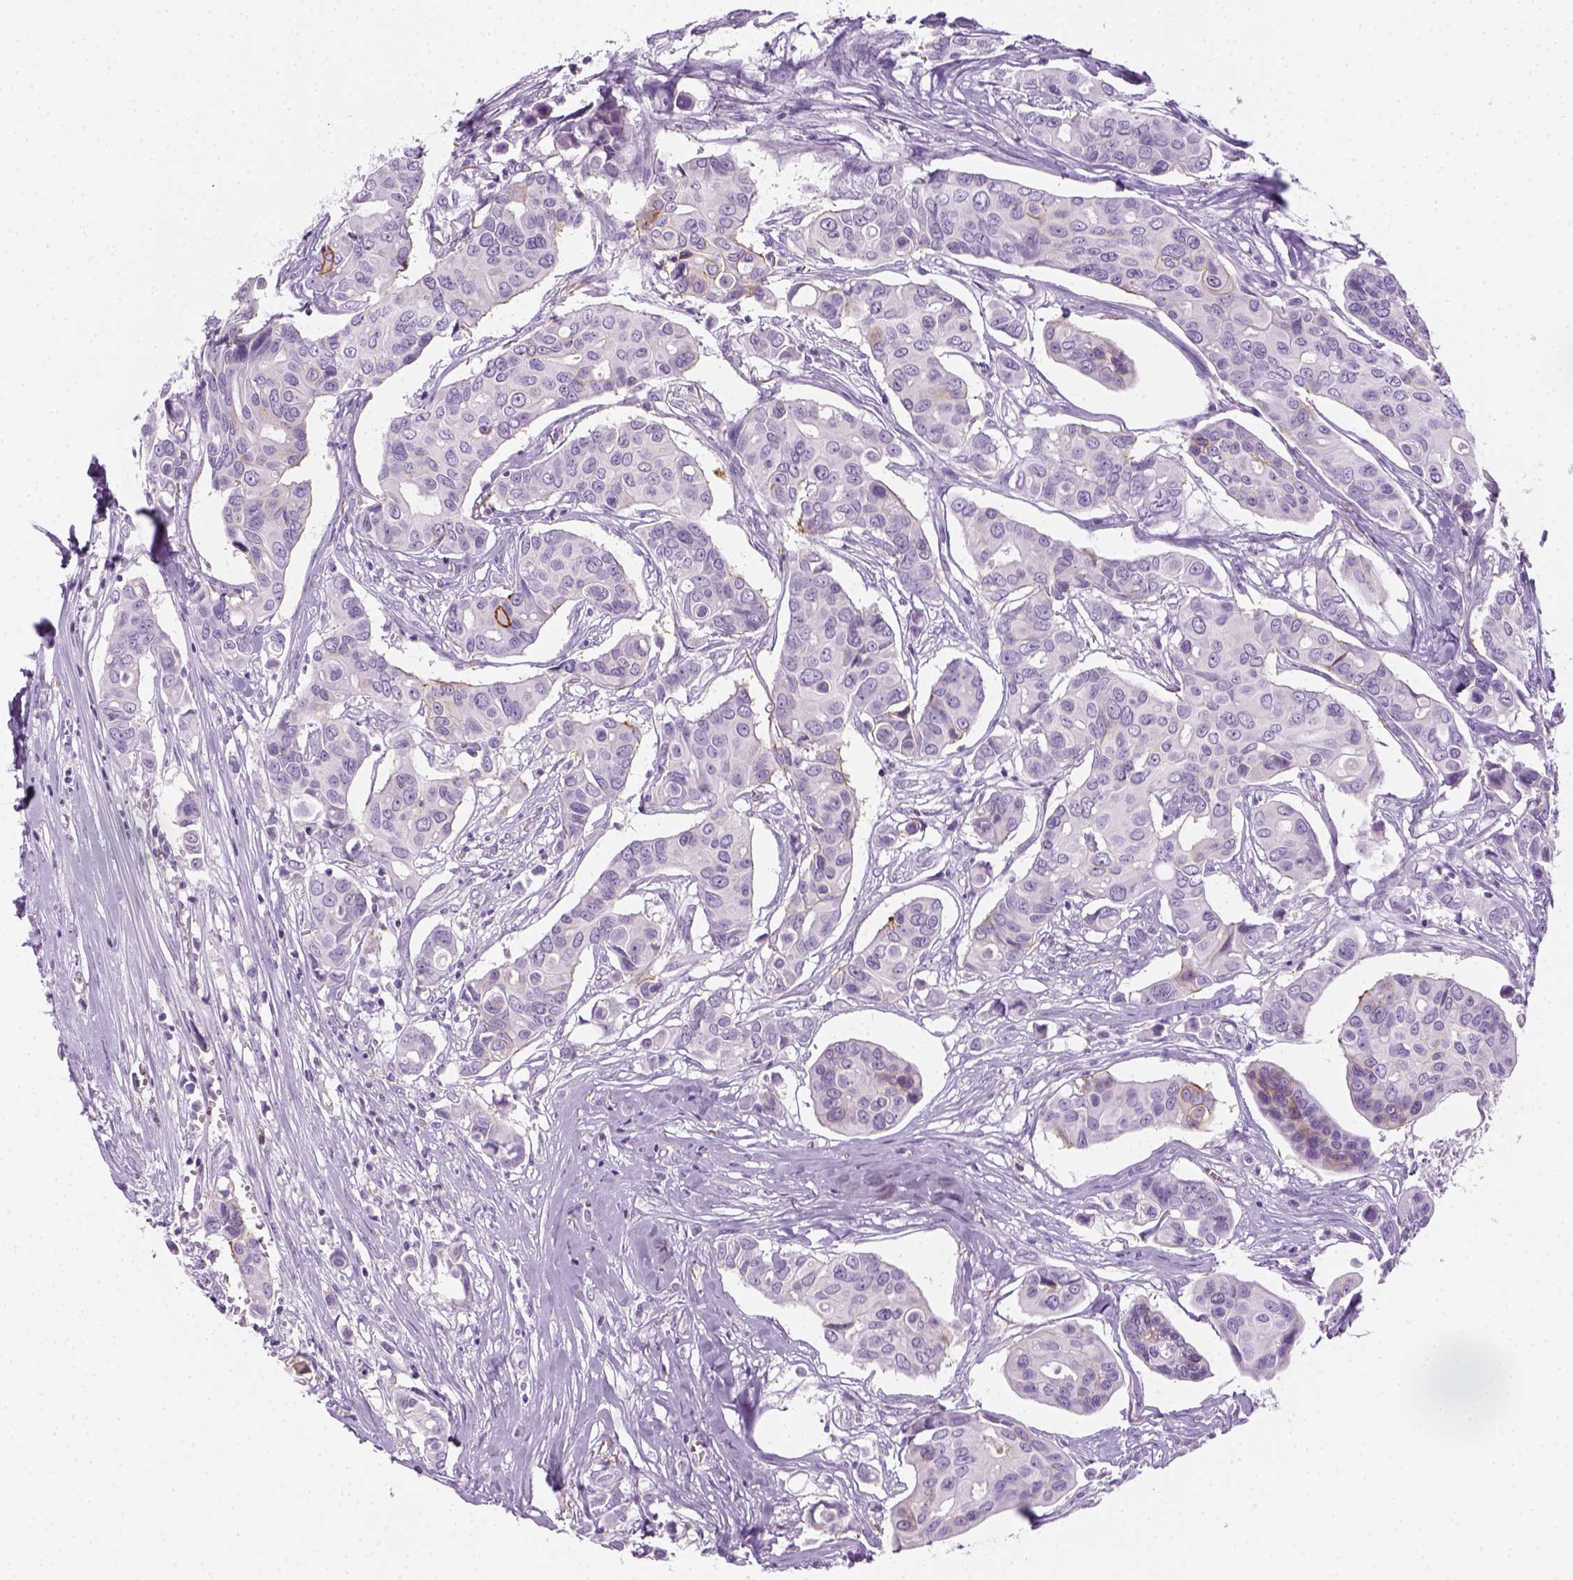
{"staining": {"intensity": "negative", "quantity": "none", "location": "none"}, "tissue": "breast cancer", "cell_type": "Tumor cells", "image_type": "cancer", "snomed": [{"axis": "morphology", "description": "Duct carcinoma"}, {"axis": "topography", "description": "Breast"}], "caption": "This is a histopathology image of IHC staining of breast cancer (invasive ductal carcinoma), which shows no staining in tumor cells.", "gene": "AQP3", "patient": {"sex": "female", "age": 54}}